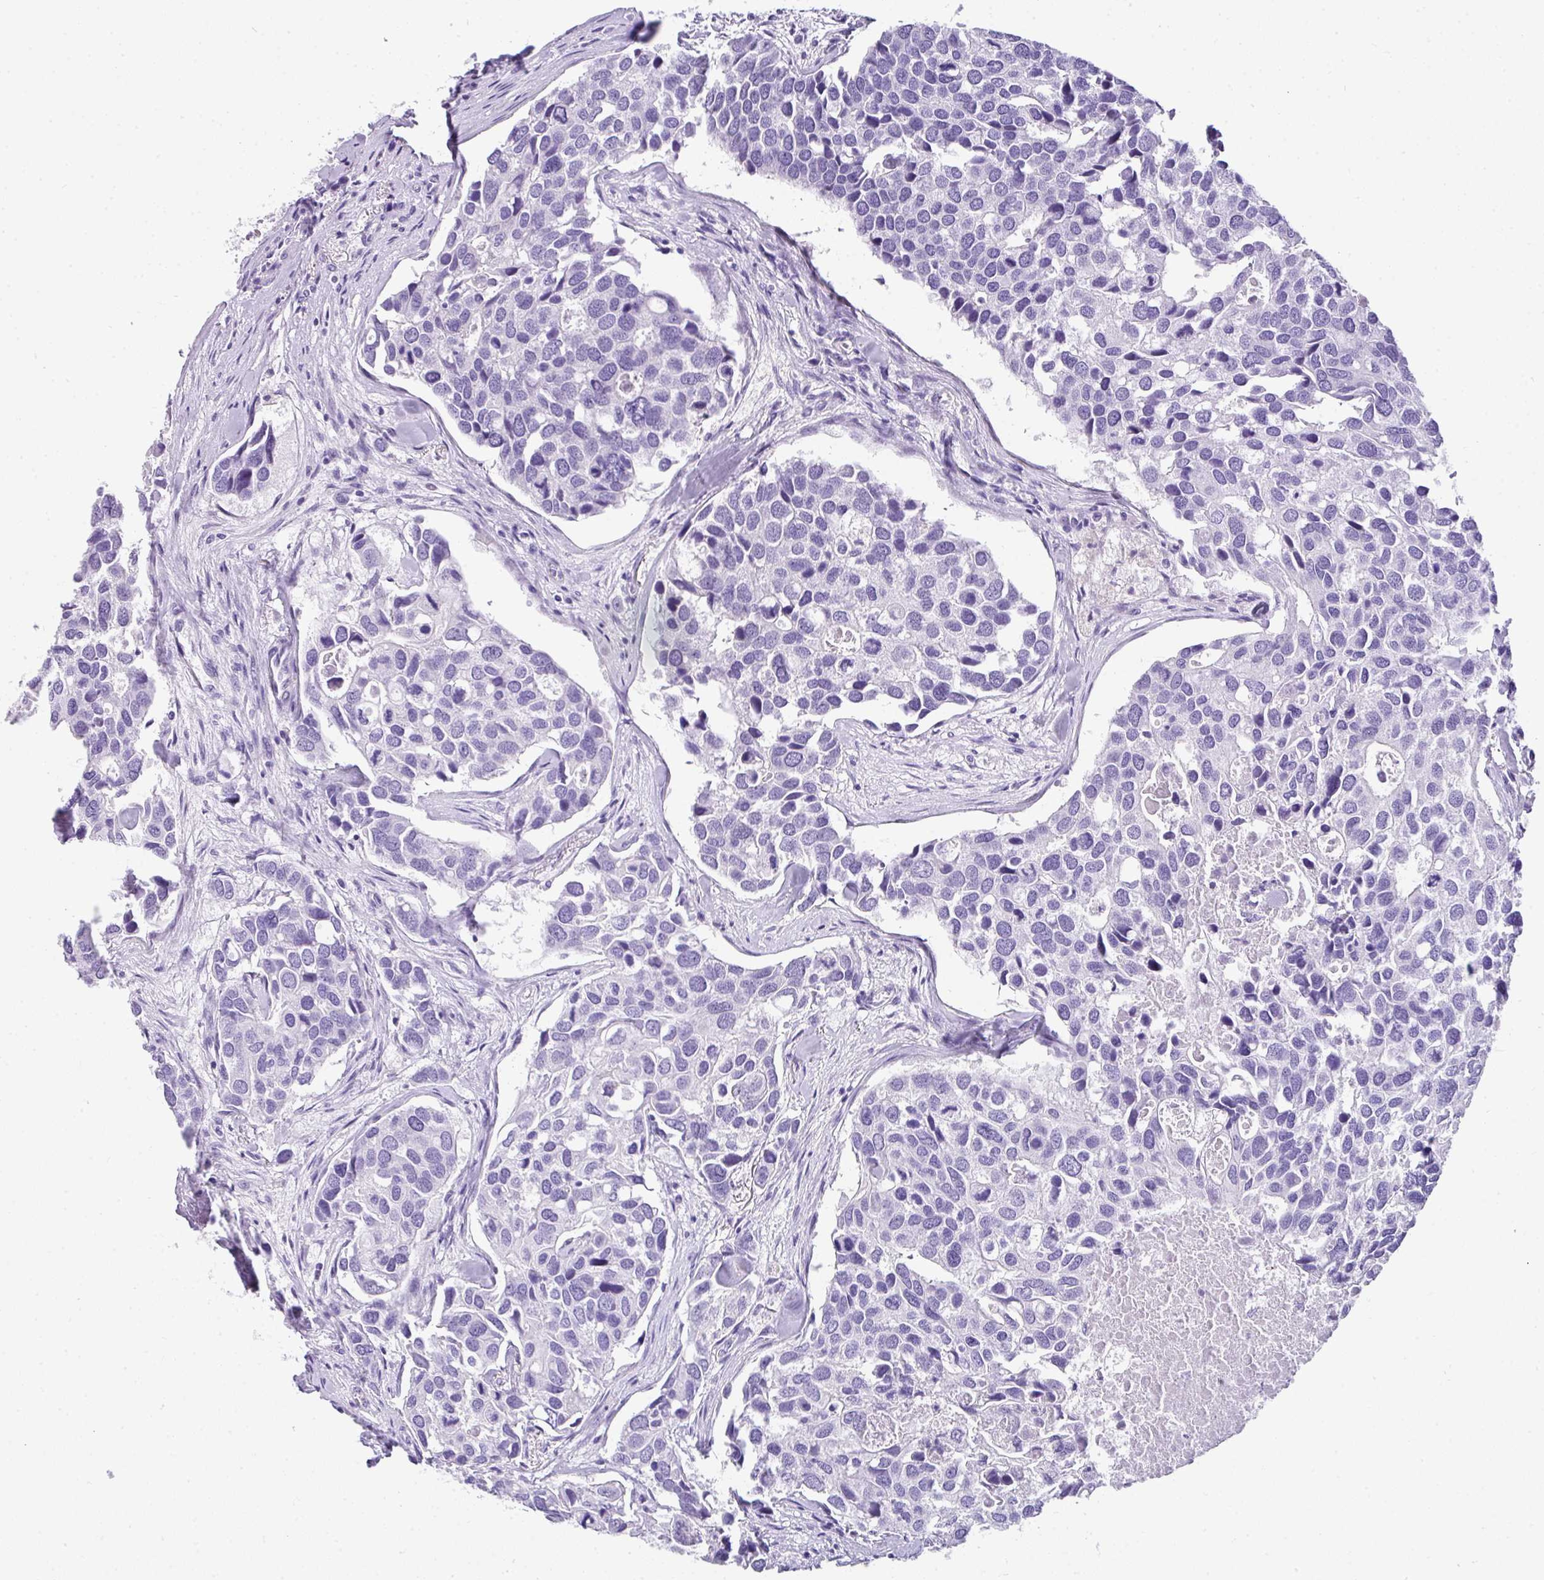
{"staining": {"intensity": "negative", "quantity": "none", "location": "none"}, "tissue": "breast cancer", "cell_type": "Tumor cells", "image_type": "cancer", "snomed": [{"axis": "morphology", "description": "Duct carcinoma"}, {"axis": "topography", "description": "Breast"}], "caption": "This is an immunohistochemistry micrograph of human breast cancer. There is no positivity in tumor cells.", "gene": "MUC21", "patient": {"sex": "female", "age": 83}}